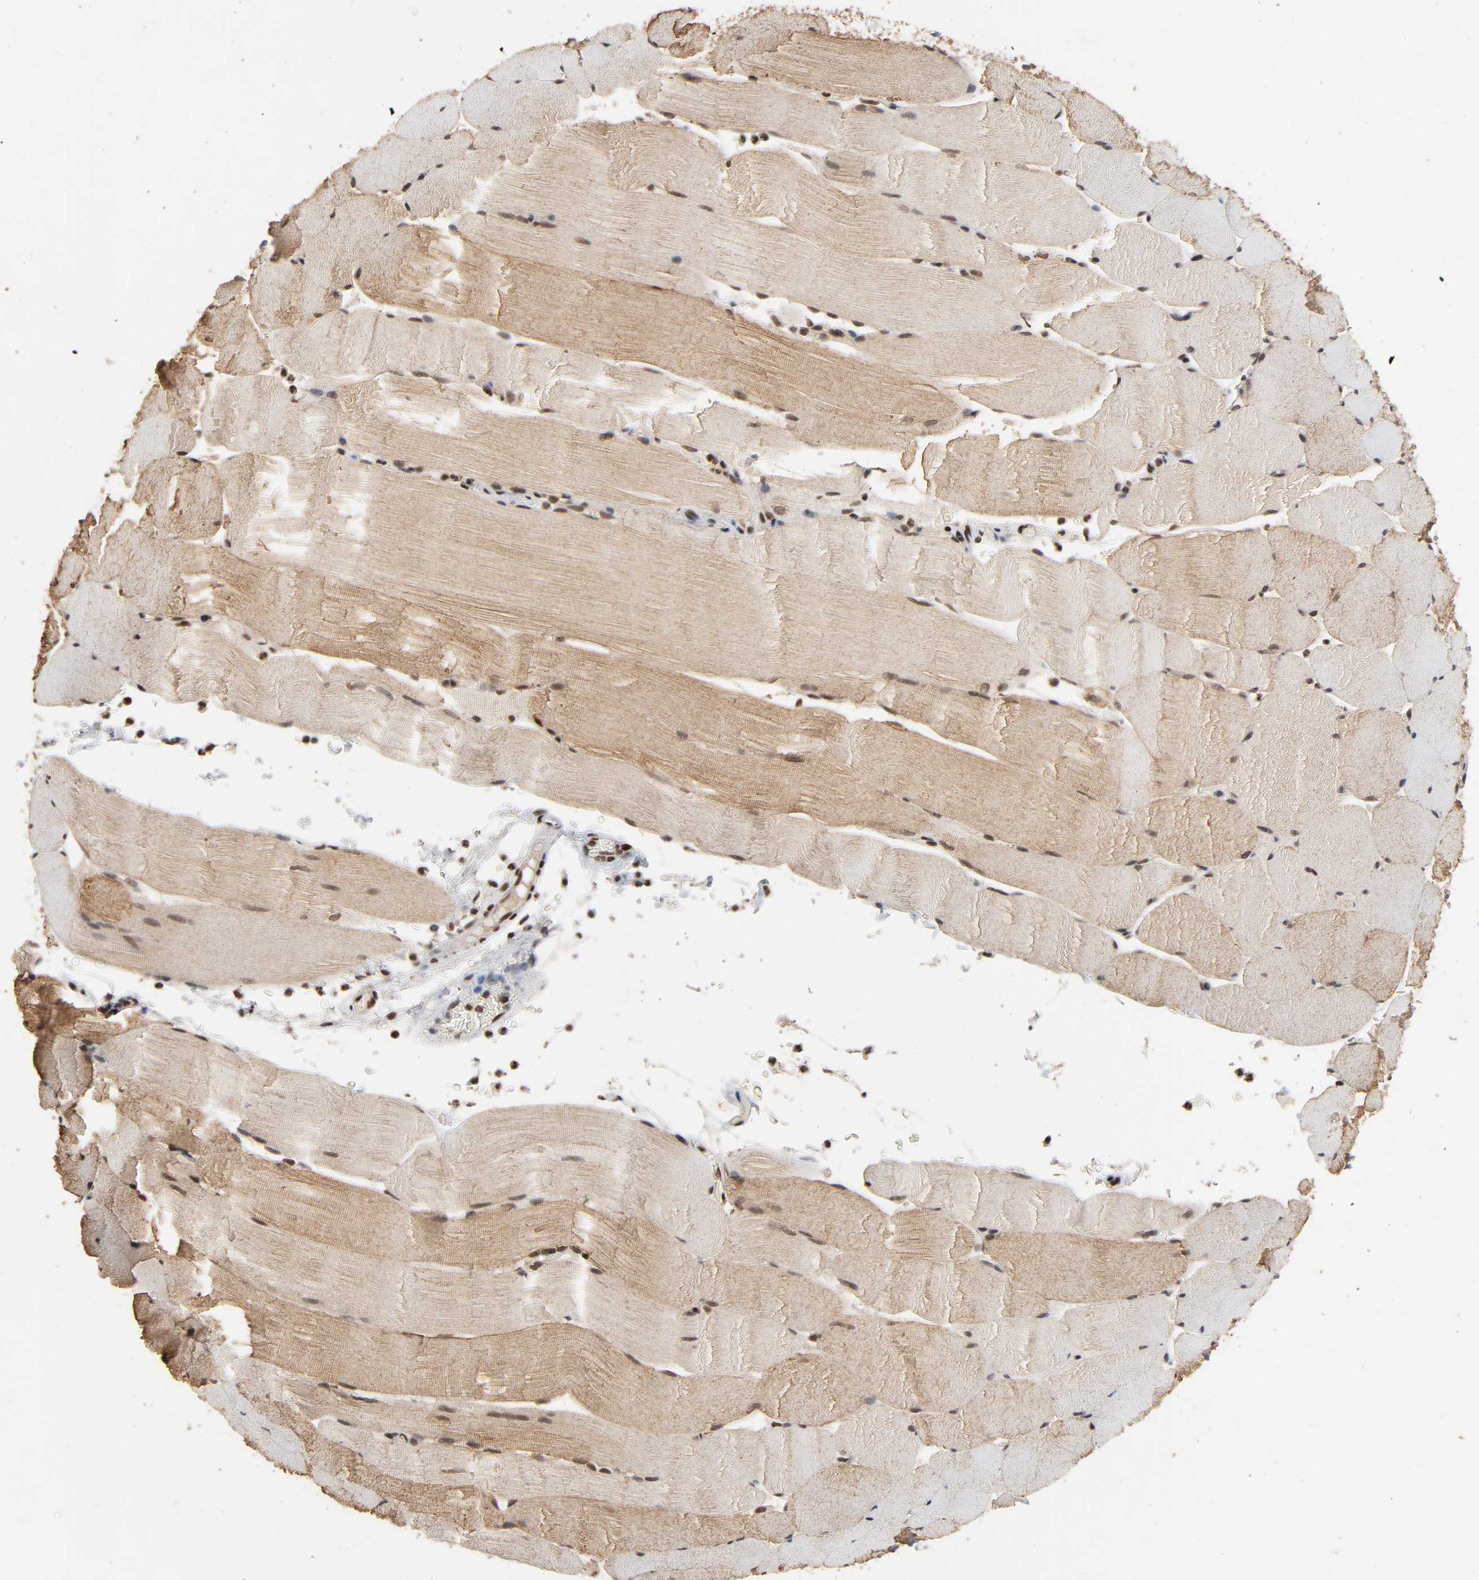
{"staining": {"intensity": "strong", "quantity": ">75%", "location": "cytoplasmic/membranous,nuclear"}, "tissue": "skeletal muscle", "cell_type": "Myocytes", "image_type": "normal", "snomed": [{"axis": "morphology", "description": "Normal tissue, NOS"}, {"axis": "topography", "description": "Skeletal muscle"}], "caption": "A high-resolution histopathology image shows IHC staining of unremarkable skeletal muscle, which reveals strong cytoplasmic/membranous,nuclear positivity in approximately >75% of myocytes. (Stains: DAB in brown, nuclei in blue, Microscopy: brightfield microscopy at high magnification).", "gene": "ZNF384", "patient": {"sex": "male", "age": 62}}